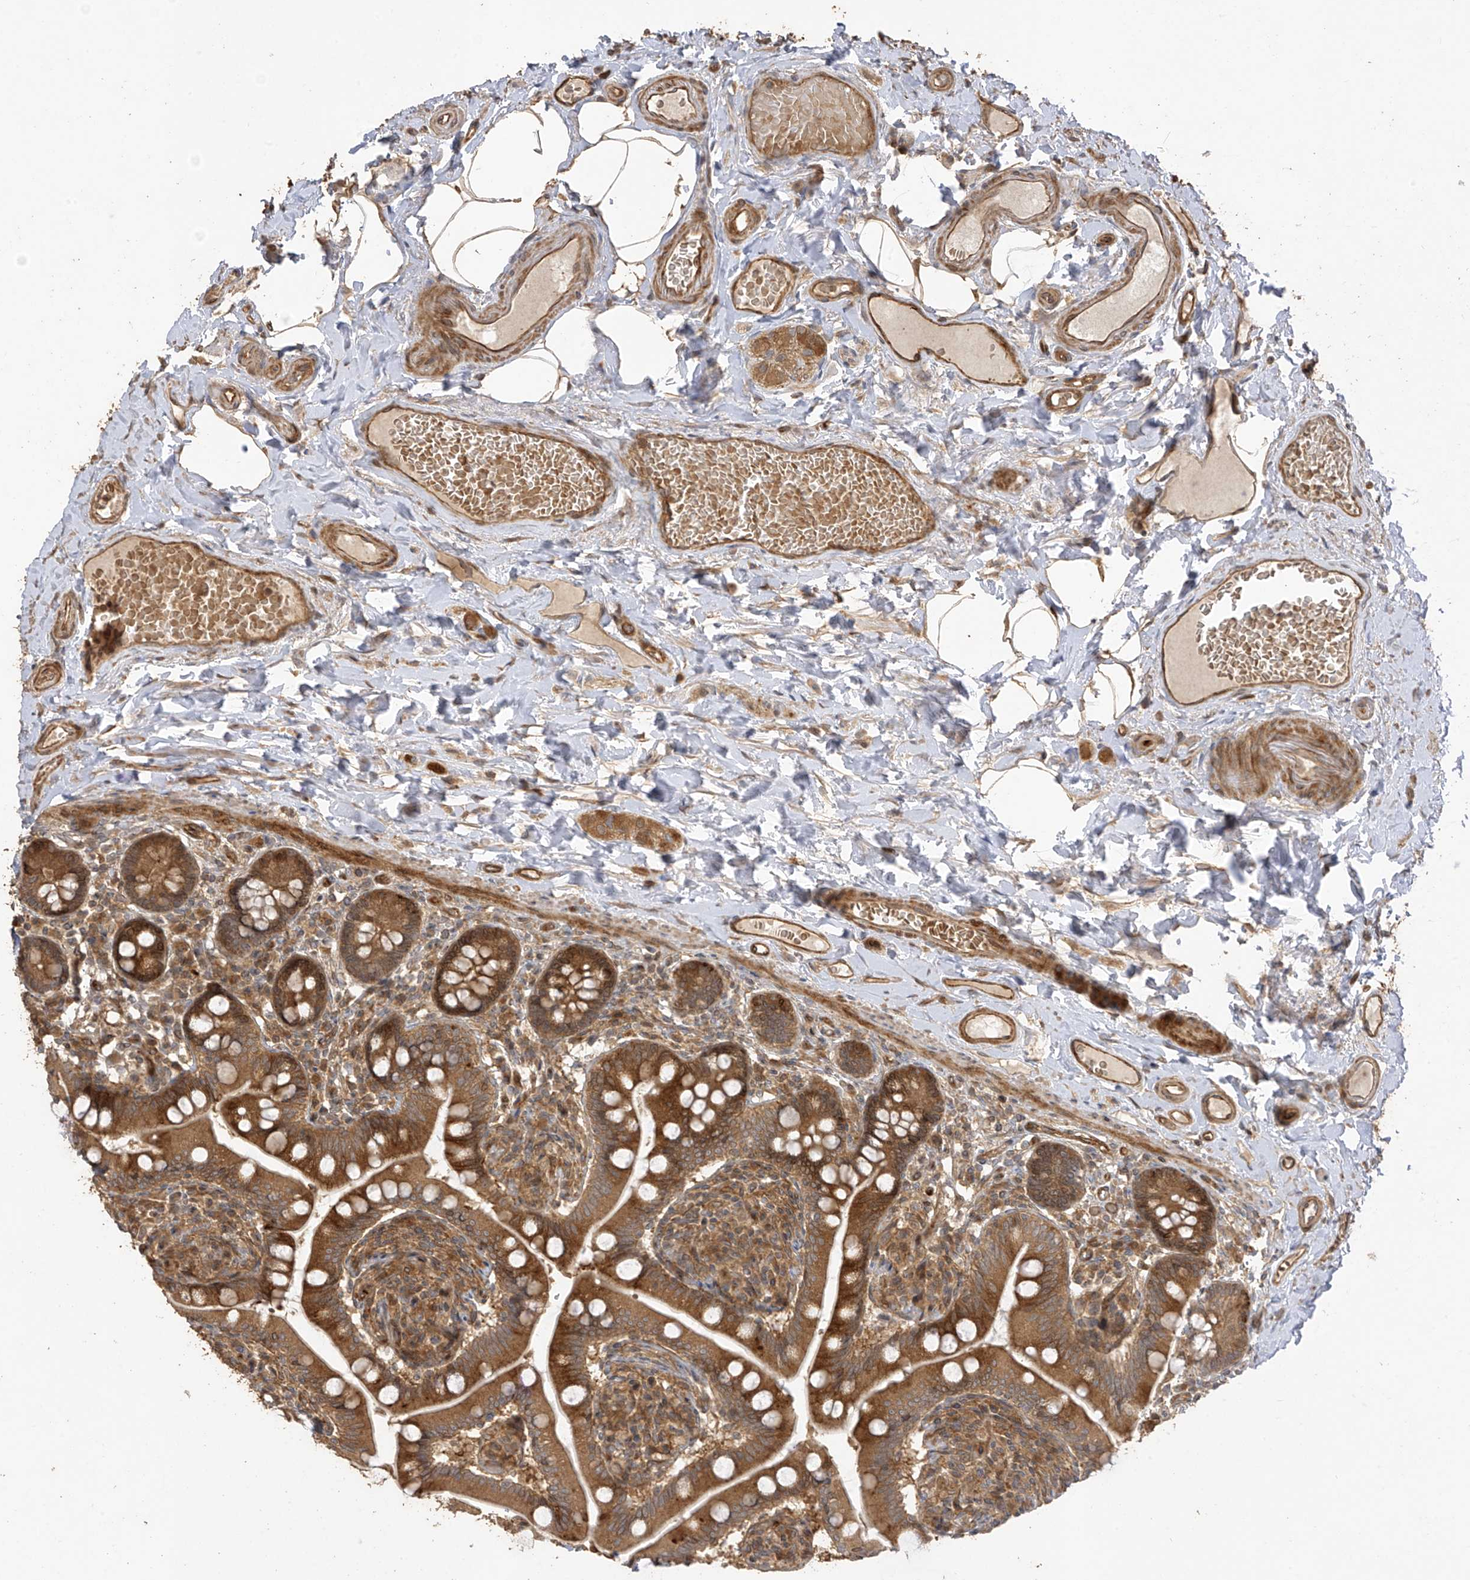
{"staining": {"intensity": "strong", "quantity": ">75%", "location": "cytoplasmic/membranous"}, "tissue": "small intestine", "cell_type": "Glandular cells", "image_type": "normal", "snomed": [{"axis": "morphology", "description": "Normal tissue, NOS"}, {"axis": "topography", "description": "Small intestine"}], "caption": "The image displays immunohistochemical staining of benign small intestine. There is strong cytoplasmic/membranous staining is appreciated in about >75% of glandular cells.", "gene": "ZNF653", "patient": {"sex": "female", "age": 64}}